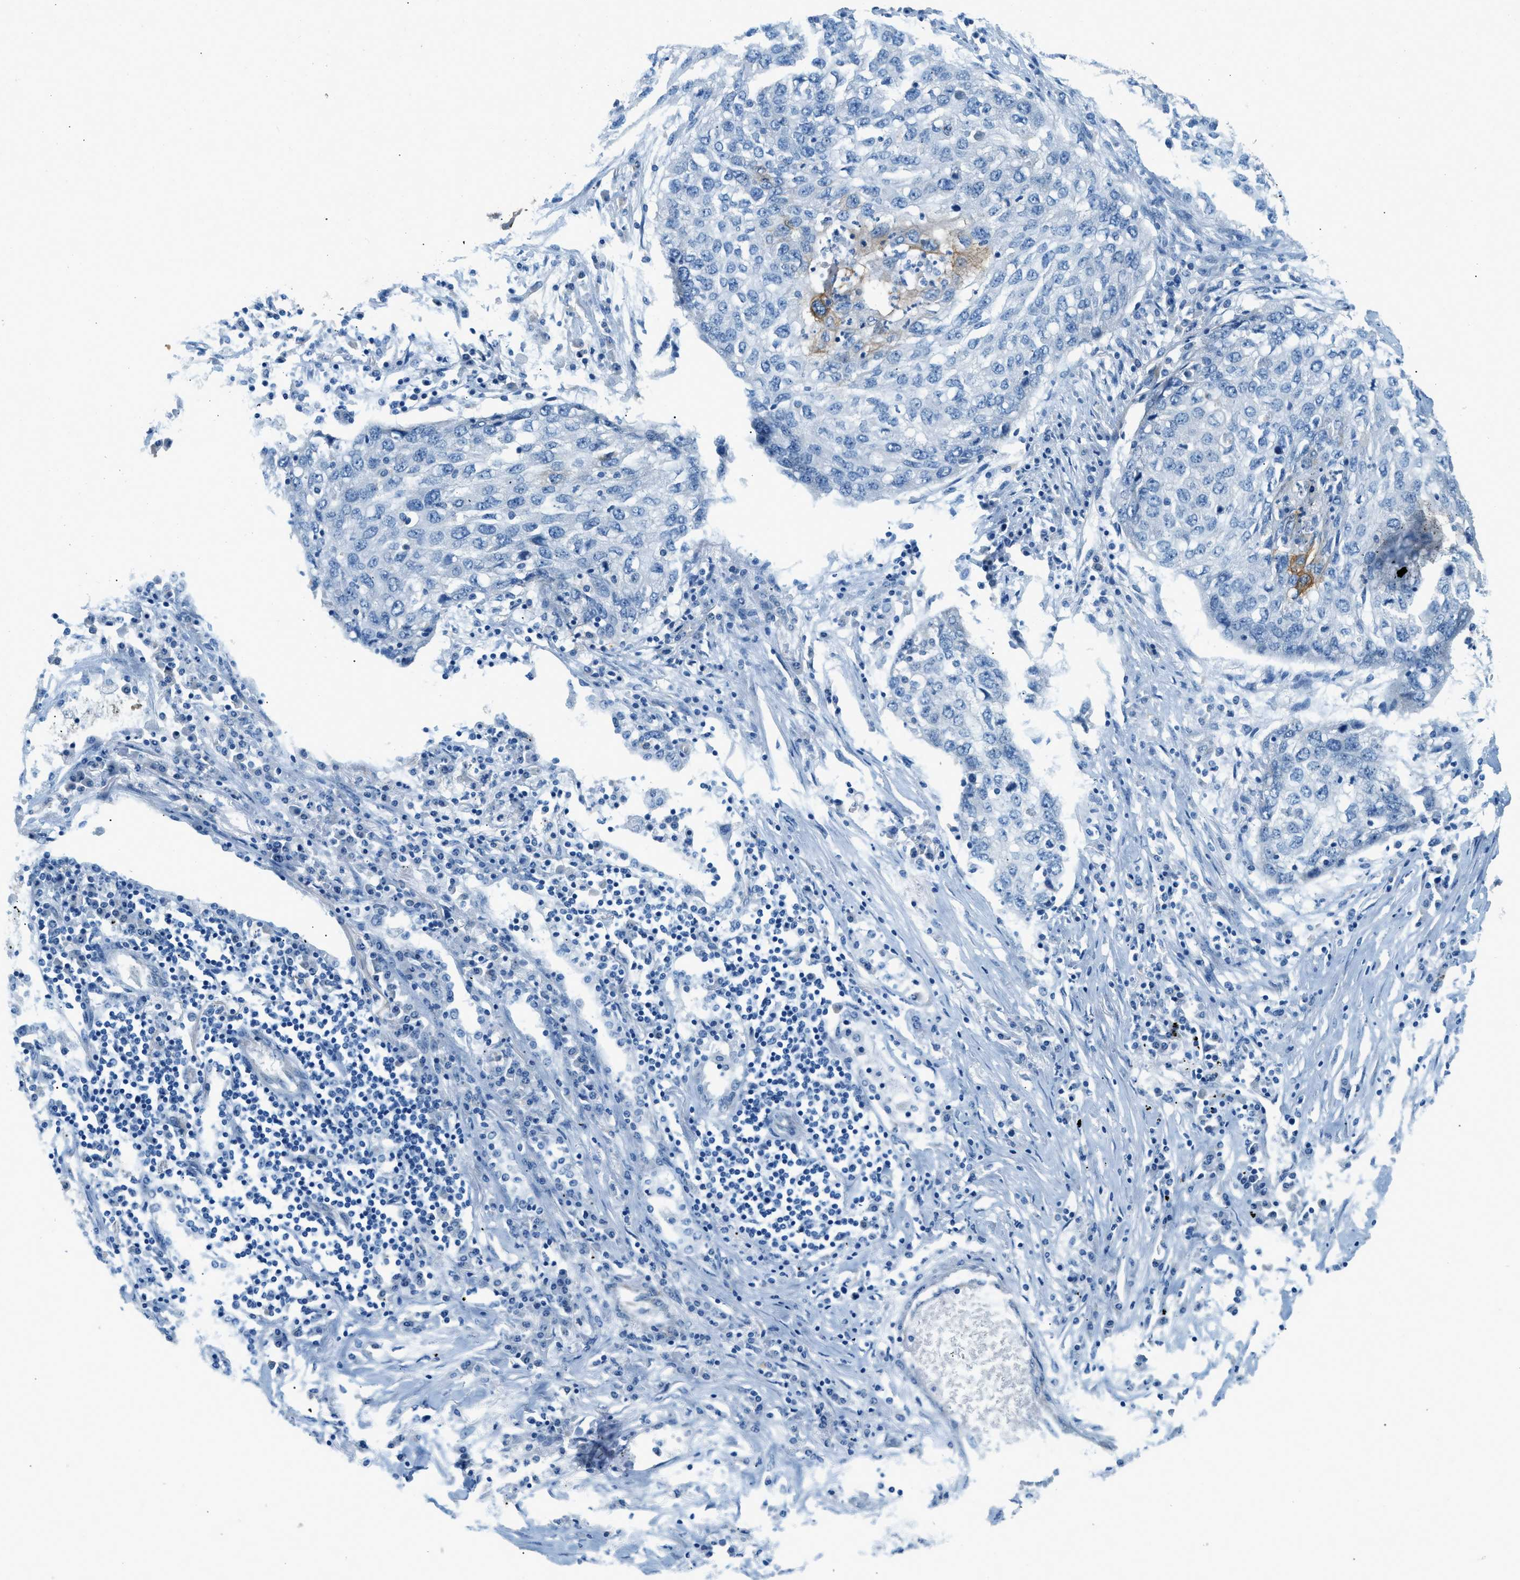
{"staining": {"intensity": "negative", "quantity": "none", "location": "none"}, "tissue": "lung cancer", "cell_type": "Tumor cells", "image_type": "cancer", "snomed": [{"axis": "morphology", "description": "Squamous cell carcinoma, NOS"}, {"axis": "topography", "description": "Lung"}], "caption": "Immunohistochemistry (IHC) micrograph of human lung cancer stained for a protein (brown), which demonstrates no staining in tumor cells. (Immunohistochemistry, brightfield microscopy, high magnification).", "gene": "ZNF367", "patient": {"sex": "female", "age": 63}}